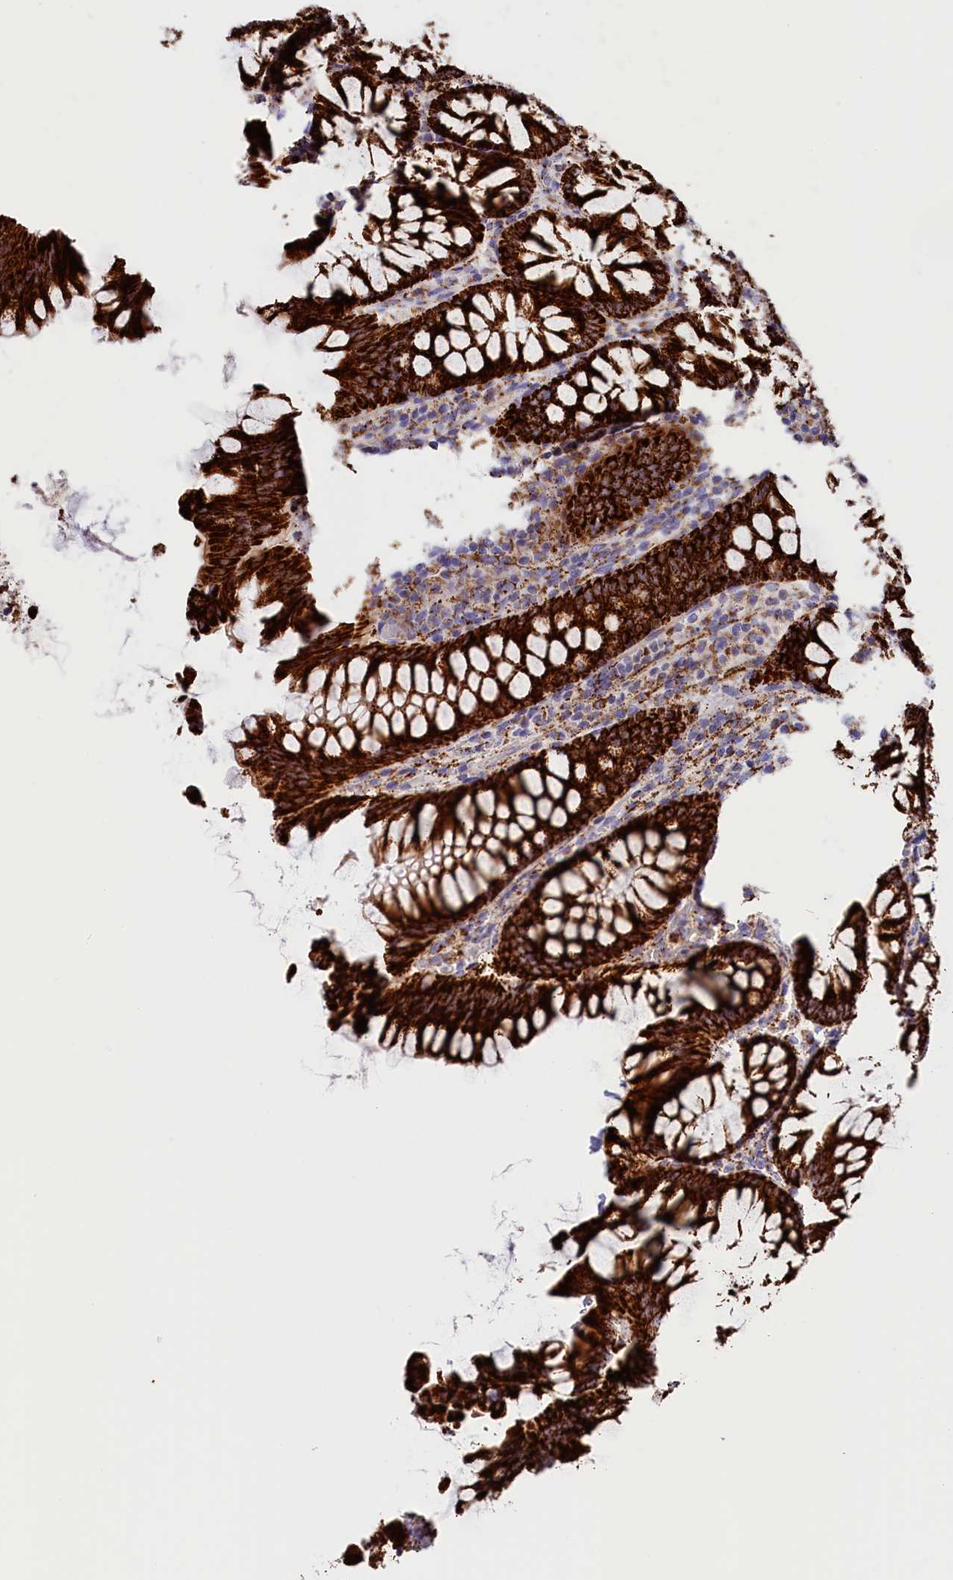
{"staining": {"intensity": "moderate", "quantity": ">75%", "location": "cytoplasmic/membranous"}, "tissue": "colon", "cell_type": "Endothelial cells", "image_type": "normal", "snomed": [{"axis": "morphology", "description": "Normal tissue, NOS"}, {"axis": "topography", "description": "Colon"}], "caption": "Immunohistochemistry (IHC) histopathology image of normal human colon stained for a protein (brown), which displays medium levels of moderate cytoplasmic/membranous expression in approximately >75% of endothelial cells.", "gene": "AKTIP", "patient": {"sex": "female", "age": 79}}